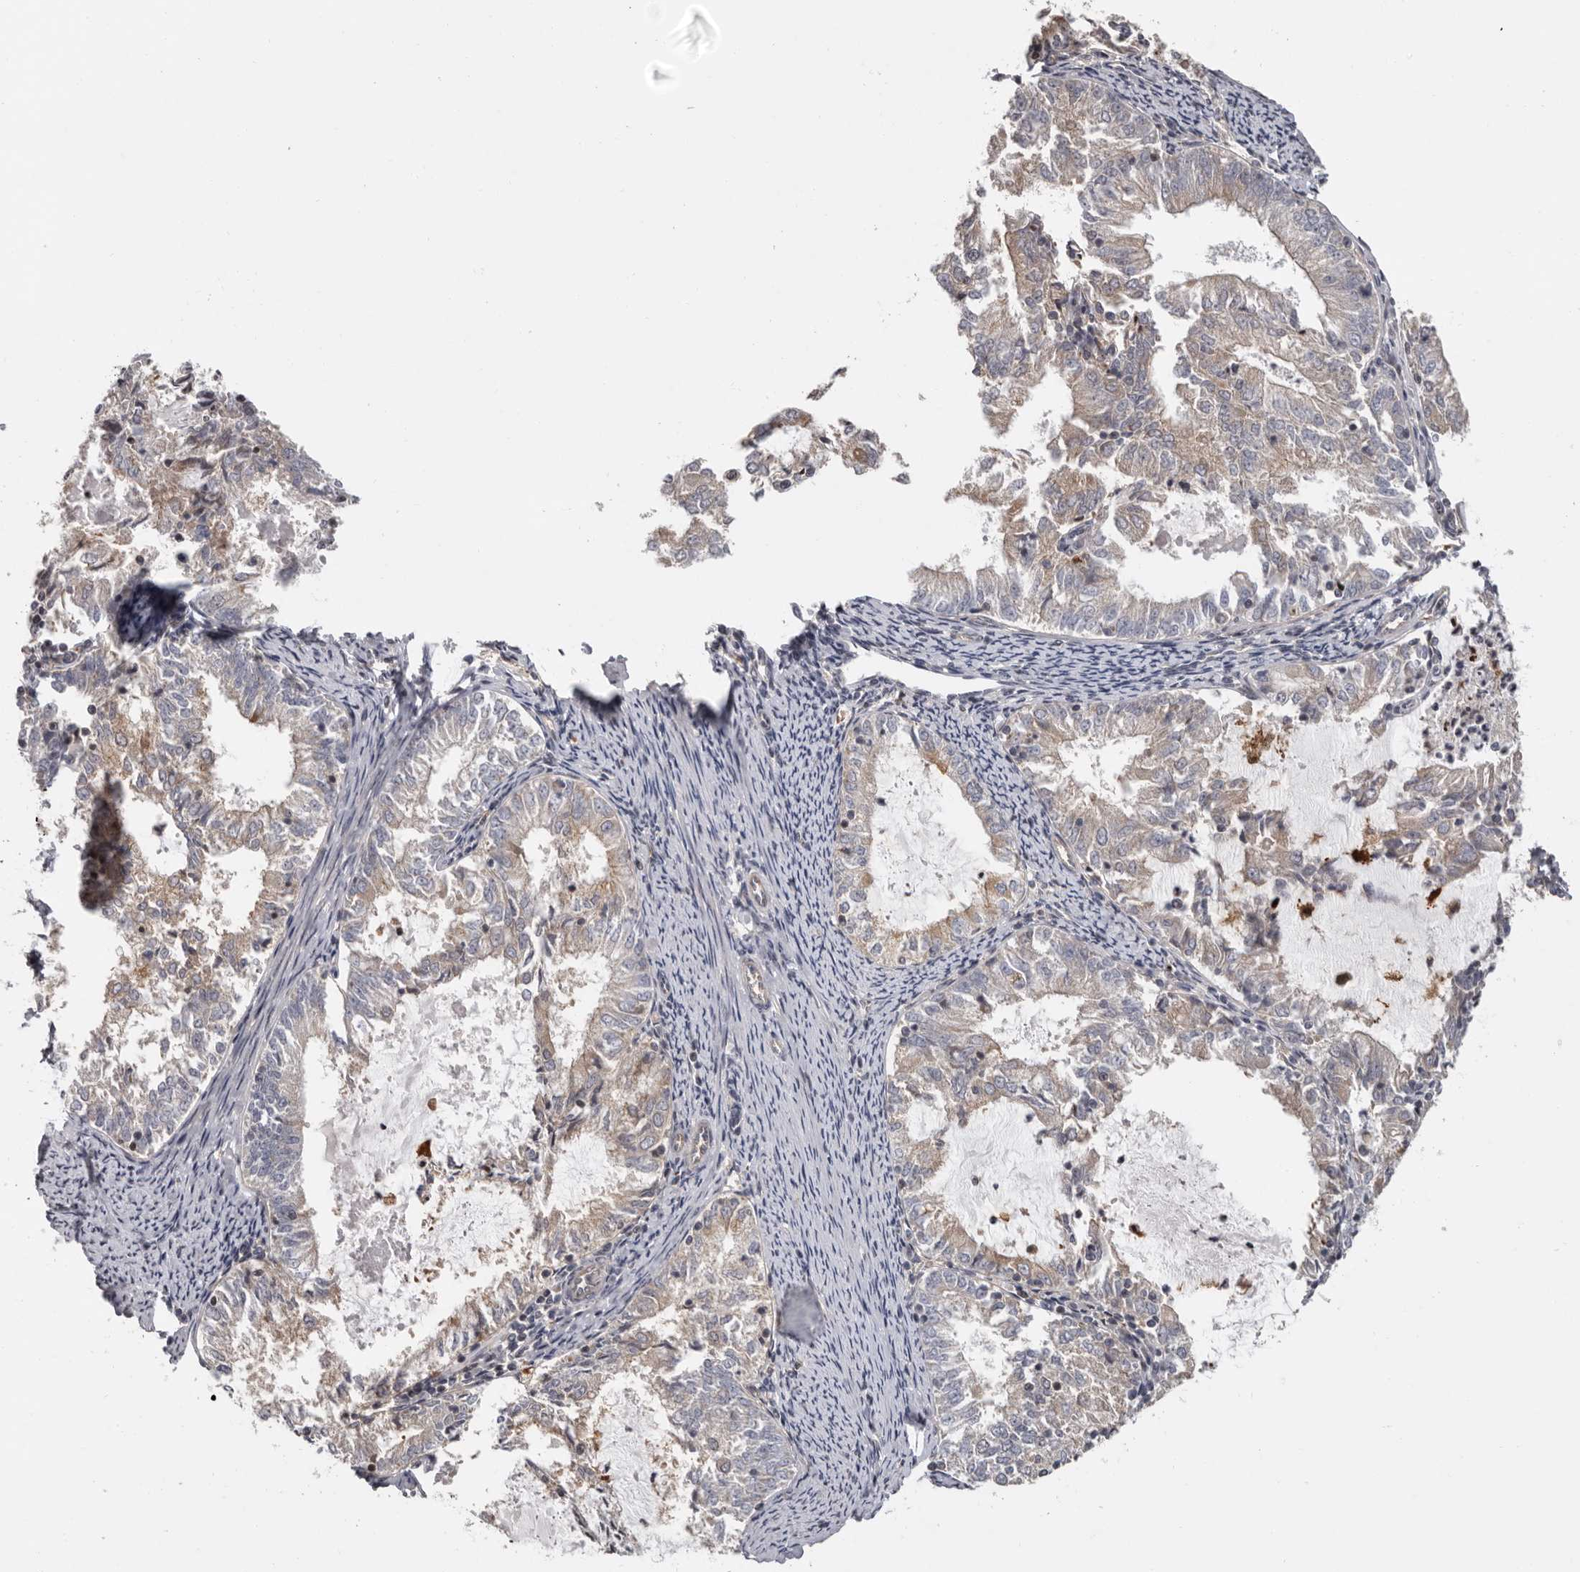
{"staining": {"intensity": "weak", "quantity": "<25%", "location": "cytoplasmic/membranous"}, "tissue": "endometrial cancer", "cell_type": "Tumor cells", "image_type": "cancer", "snomed": [{"axis": "morphology", "description": "Adenocarcinoma, NOS"}, {"axis": "topography", "description": "Endometrium"}], "caption": "This is an immunohistochemistry micrograph of human endometrial cancer. There is no expression in tumor cells.", "gene": "FGFR4", "patient": {"sex": "female", "age": 57}}